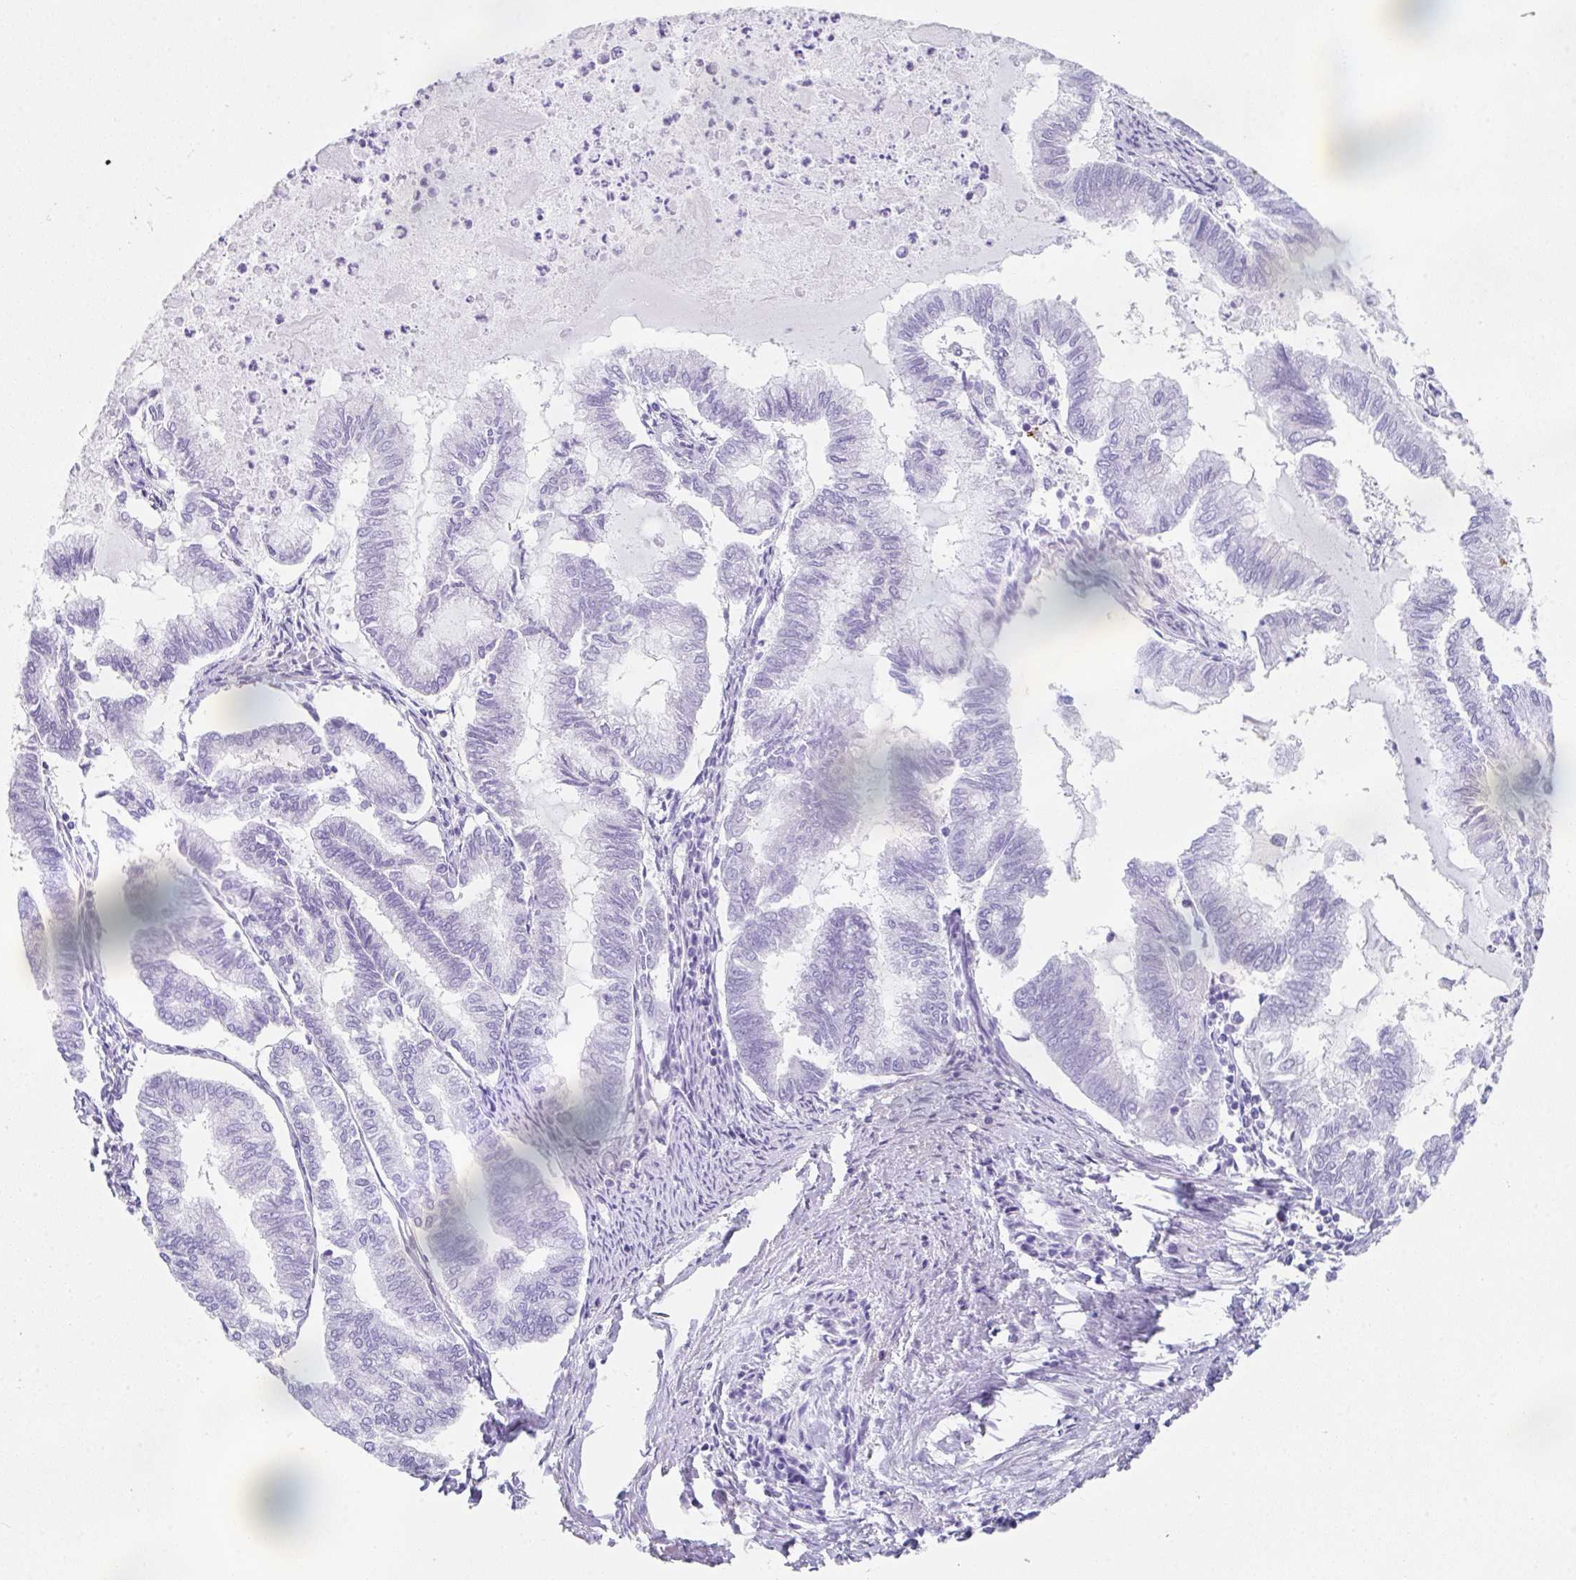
{"staining": {"intensity": "negative", "quantity": "none", "location": "none"}, "tissue": "endometrial cancer", "cell_type": "Tumor cells", "image_type": "cancer", "snomed": [{"axis": "morphology", "description": "Adenocarcinoma, NOS"}, {"axis": "topography", "description": "Endometrium"}], "caption": "The photomicrograph displays no staining of tumor cells in endometrial adenocarcinoma. Nuclei are stained in blue.", "gene": "DBN1", "patient": {"sex": "female", "age": 79}}